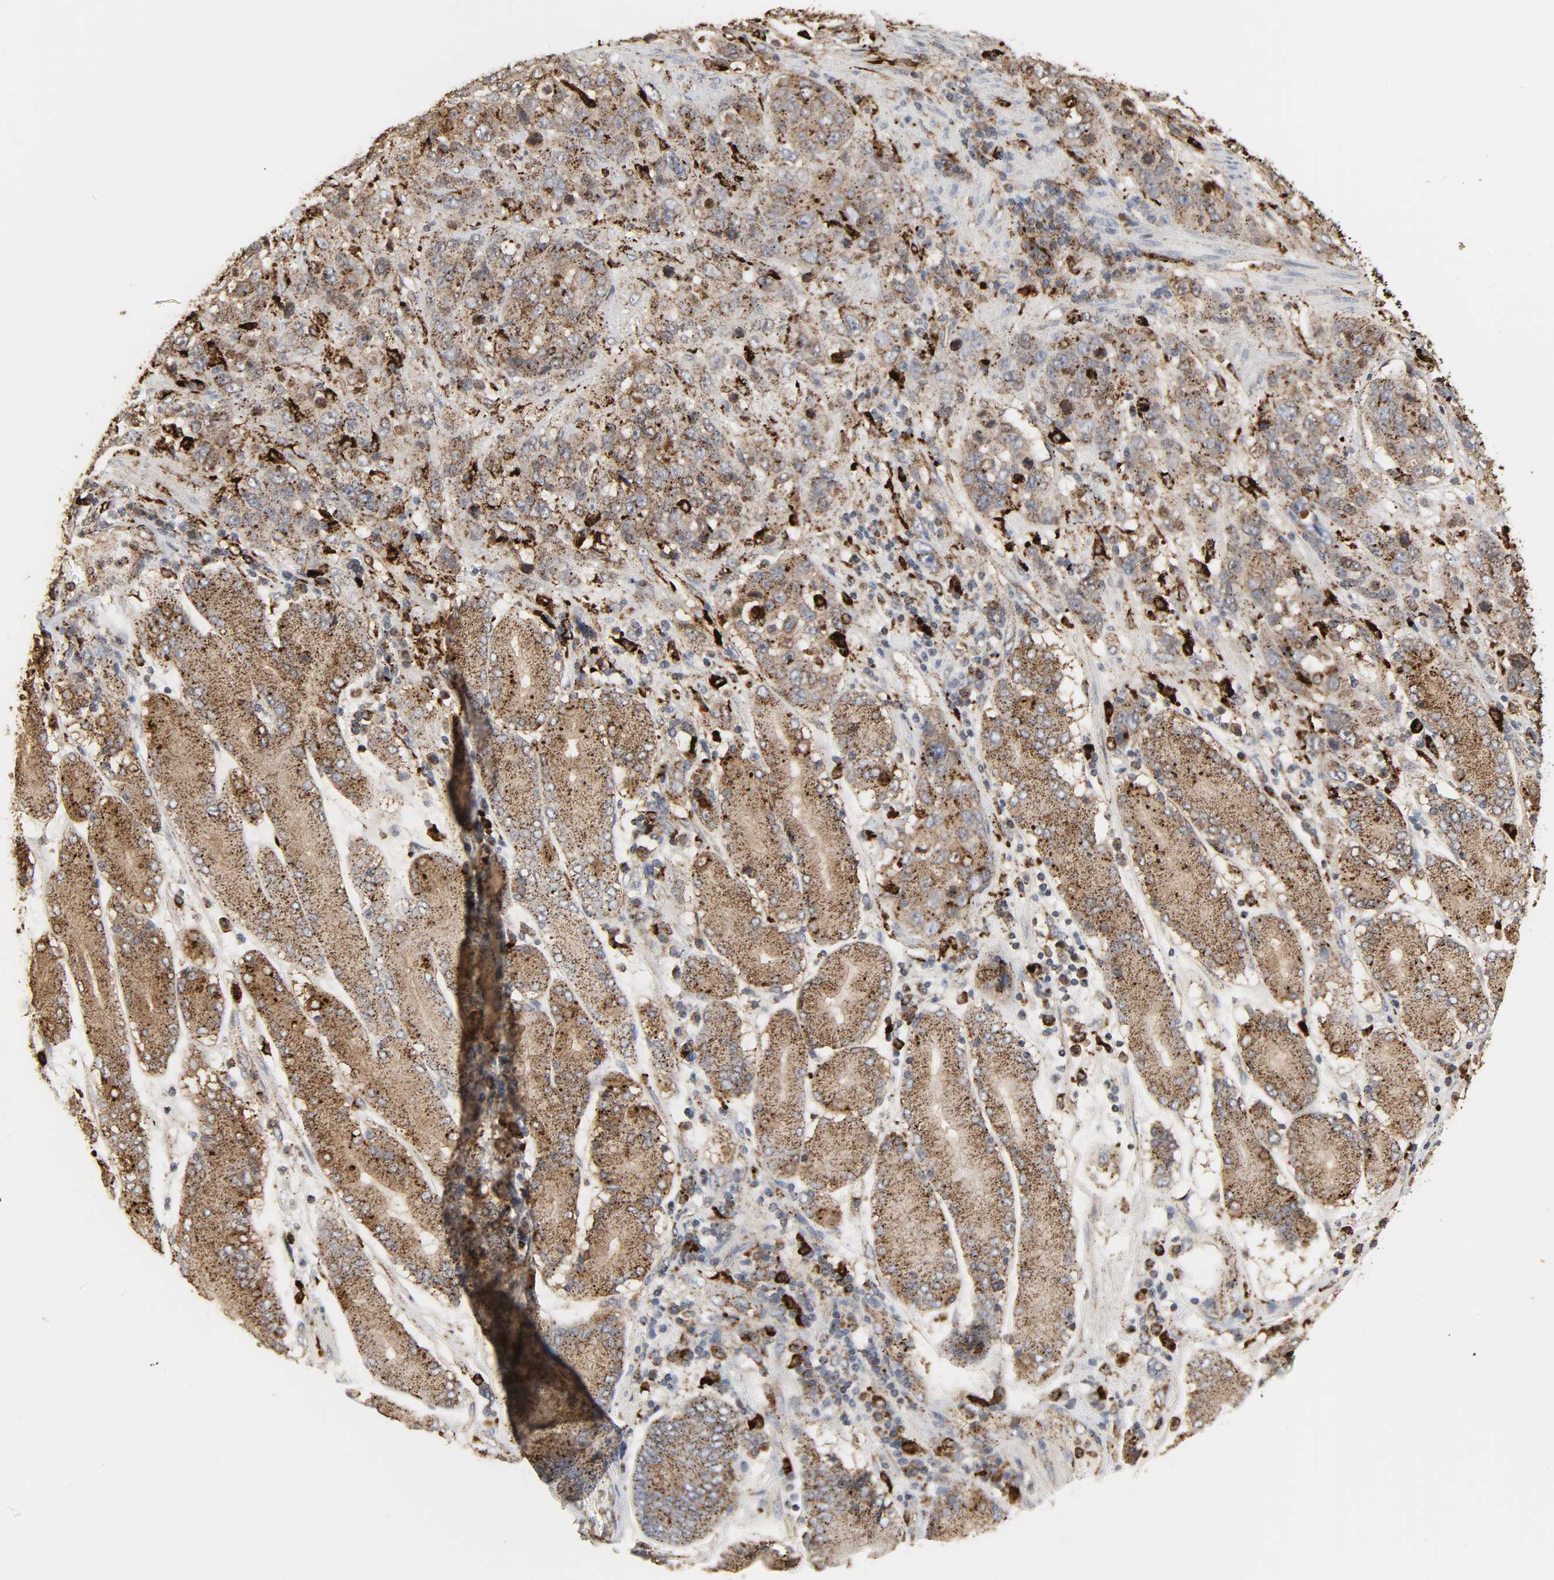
{"staining": {"intensity": "strong", "quantity": ">75%", "location": "cytoplasmic/membranous"}, "tissue": "stomach cancer", "cell_type": "Tumor cells", "image_type": "cancer", "snomed": [{"axis": "morphology", "description": "Normal tissue, NOS"}, {"axis": "morphology", "description": "Adenocarcinoma, NOS"}, {"axis": "topography", "description": "Stomach"}], "caption": "Protein analysis of stomach cancer tissue shows strong cytoplasmic/membranous positivity in approximately >75% of tumor cells. (DAB (3,3'-diaminobenzidine) IHC, brown staining for protein, blue staining for nuclei).", "gene": "PSAP", "patient": {"sex": "male", "age": 48}}